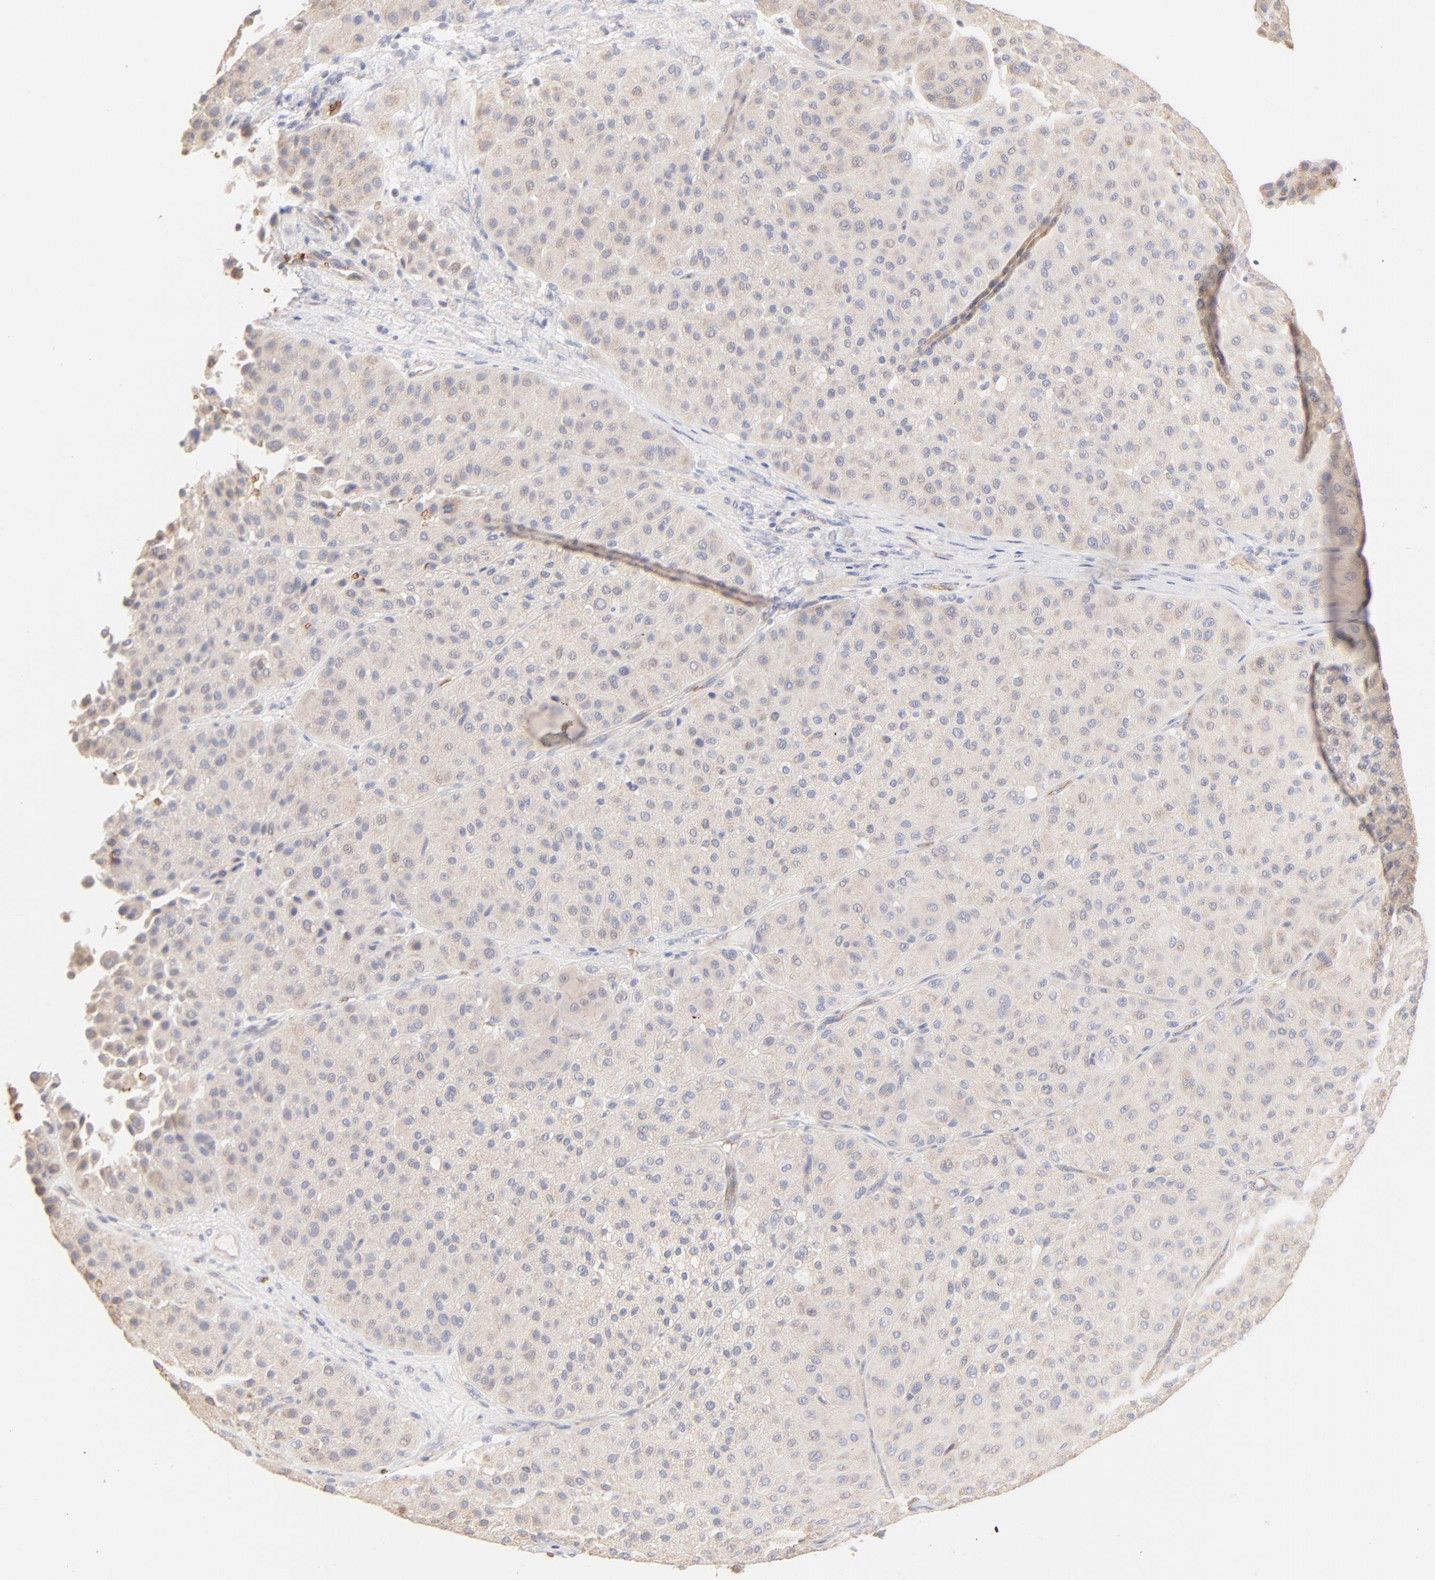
{"staining": {"intensity": "weak", "quantity": ">75%", "location": "cytoplasmic/membranous"}, "tissue": "melanoma", "cell_type": "Tumor cells", "image_type": "cancer", "snomed": [{"axis": "morphology", "description": "Normal tissue, NOS"}, {"axis": "morphology", "description": "Malignant melanoma, Metastatic site"}, {"axis": "topography", "description": "Skin"}], "caption": "A photomicrograph of human malignant melanoma (metastatic site) stained for a protein reveals weak cytoplasmic/membranous brown staining in tumor cells.", "gene": "SPTB", "patient": {"sex": "male", "age": 41}}